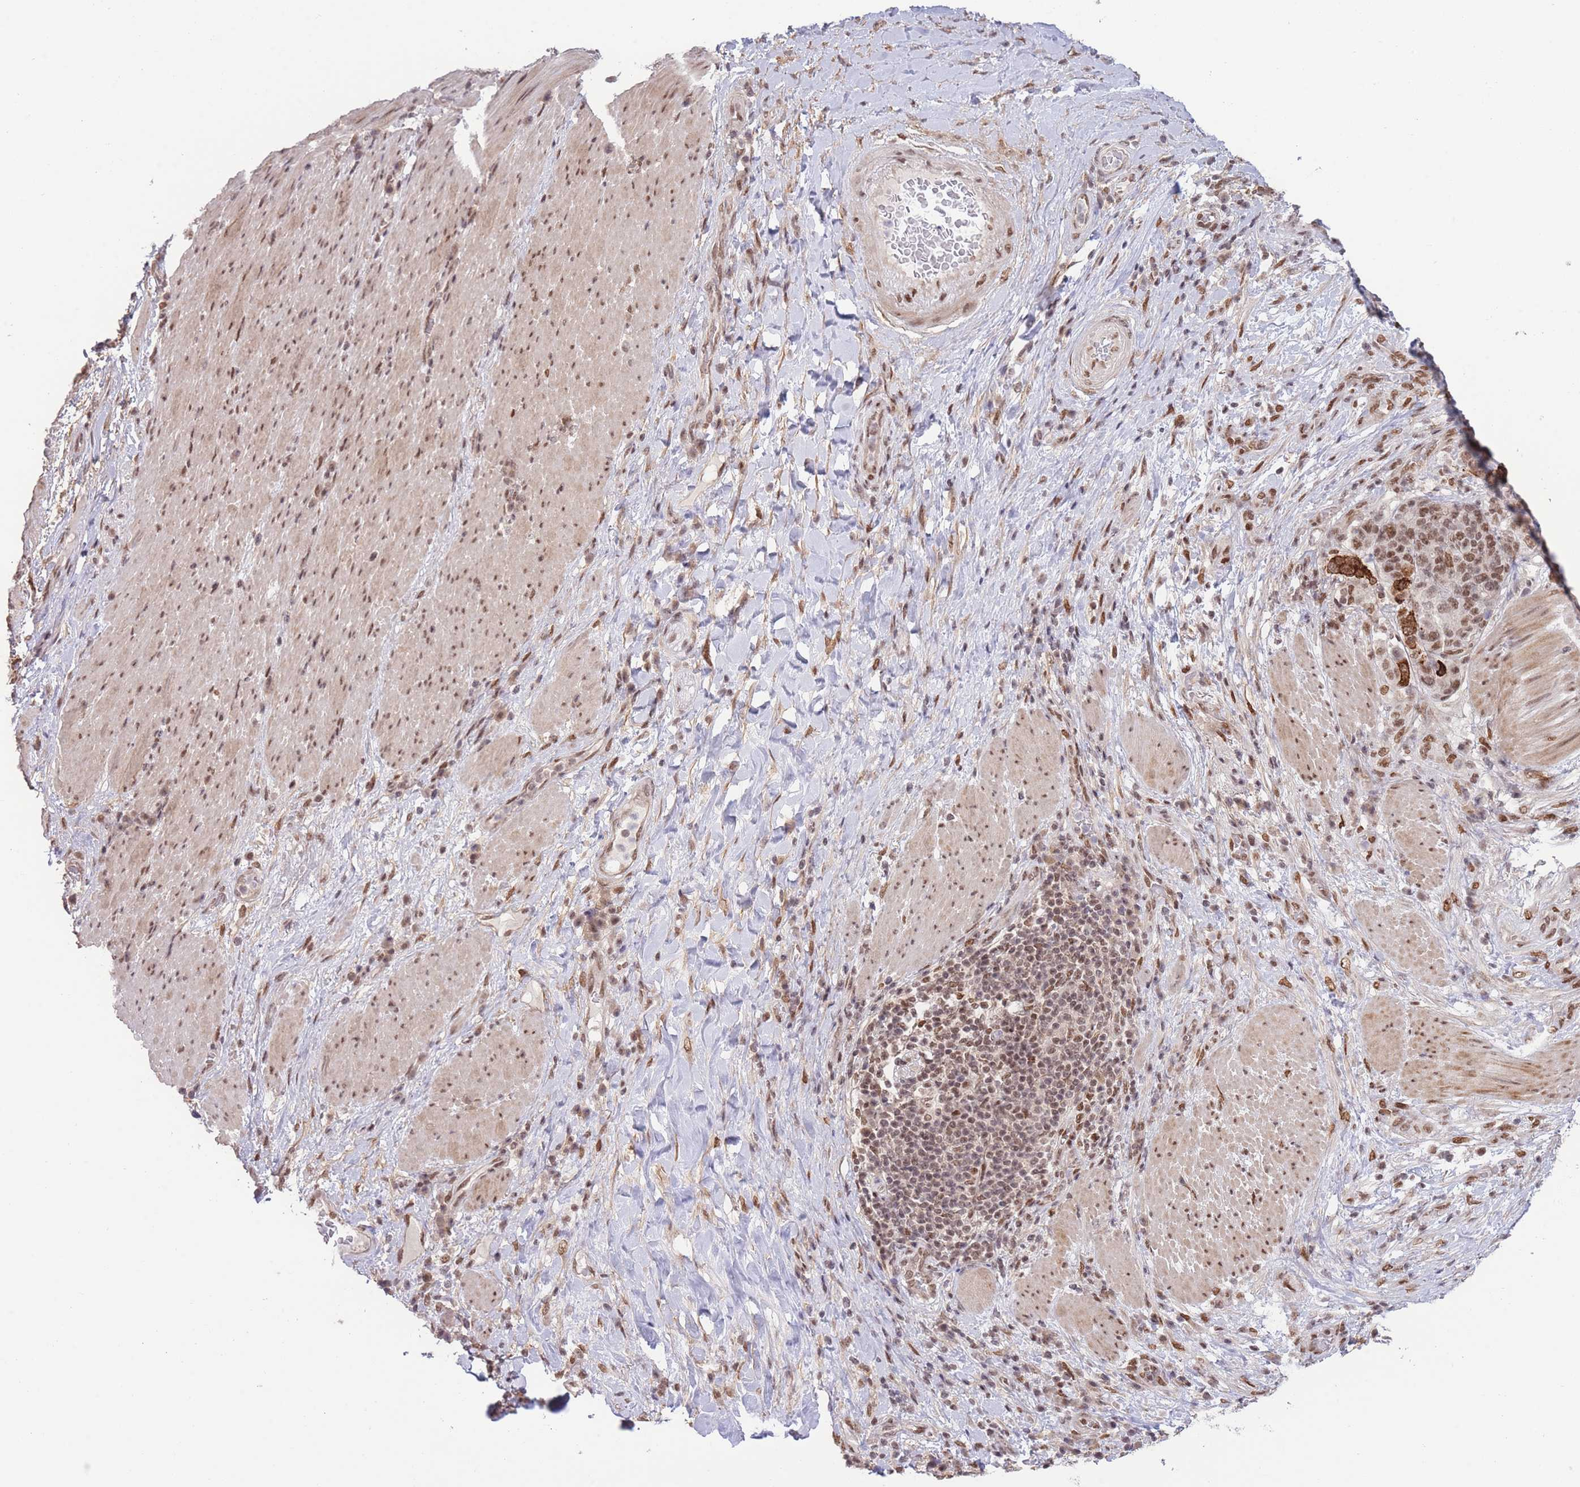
{"staining": {"intensity": "moderate", "quantity": ">75%", "location": "nuclear"}, "tissue": "stomach cancer", "cell_type": "Tumor cells", "image_type": "cancer", "snomed": [{"axis": "morphology", "description": "Normal tissue, NOS"}, {"axis": "morphology", "description": "Adenocarcinoma, NOS"}, {"axis": "topography", "description": "Stomach"}], "caption": "Moderate nuclear positivity for a protein is appreciated in about >75% of tumor cells of stomach cancer (adenocarcinoma) using immunohistochemistry.", "gene": "CARD8", "patient": {"sex": "female", "age": 64}}